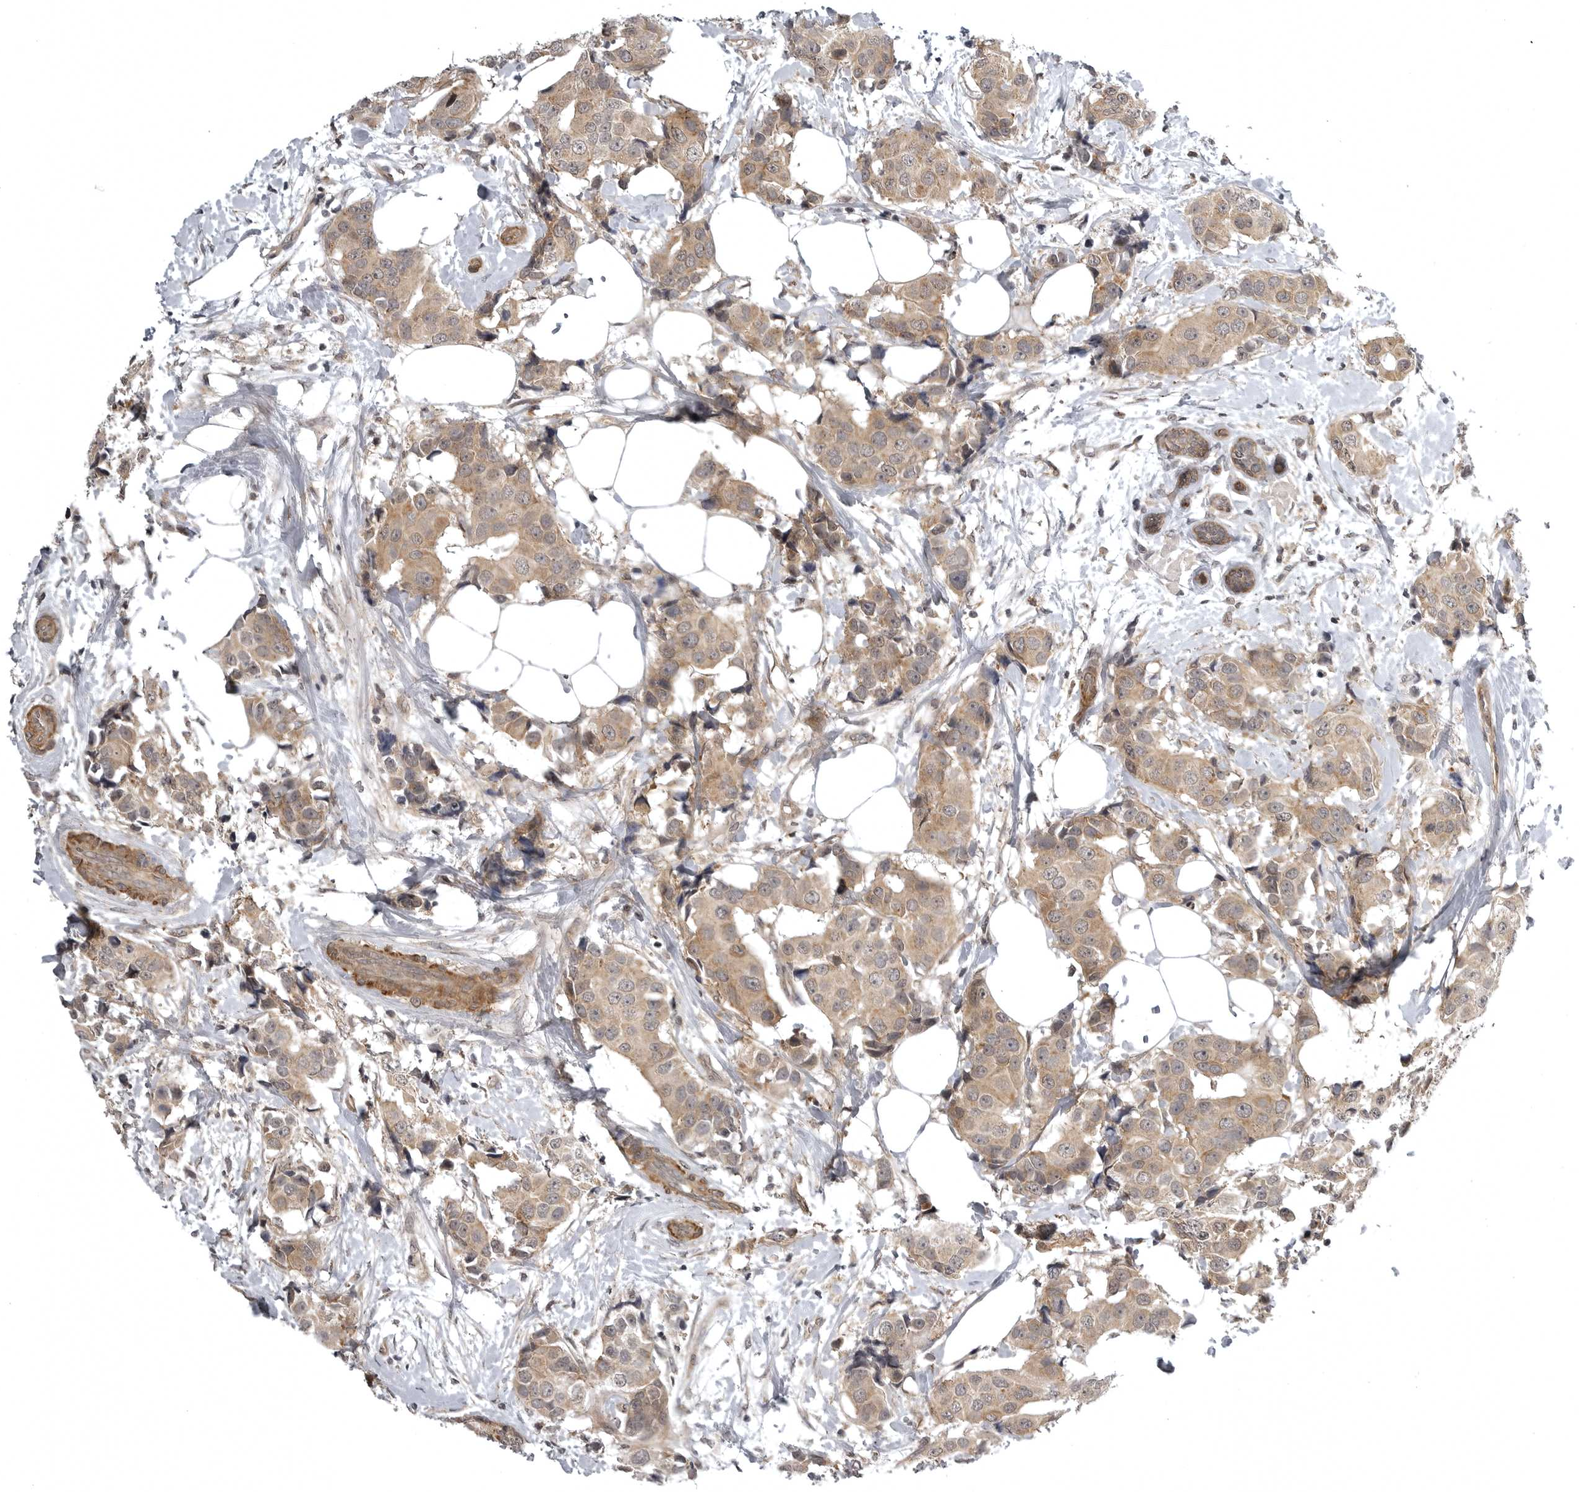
{"staining": {"intensity": "moderate", "quantity": ">75%", "location": "cytoplasmic/membranous"}, "tissue": "breast cancer", "cell_type": "Tumor cells", "image_type": "cancer", "snomed": [{"axis": "morphology", "description": "Normal tissue, NOS"}, {"axis": "morphology", "description": "Duct carcinoma"}, {"axis": "topography", "description": "Breast"}], "caption": "A micrograph of human breast cancer stained for a protein displays moderate cytoplasmic/membranous brown staining in tumor cells.", "gene": "SNX16", "patient": {"sex": "female", "age": 39}}